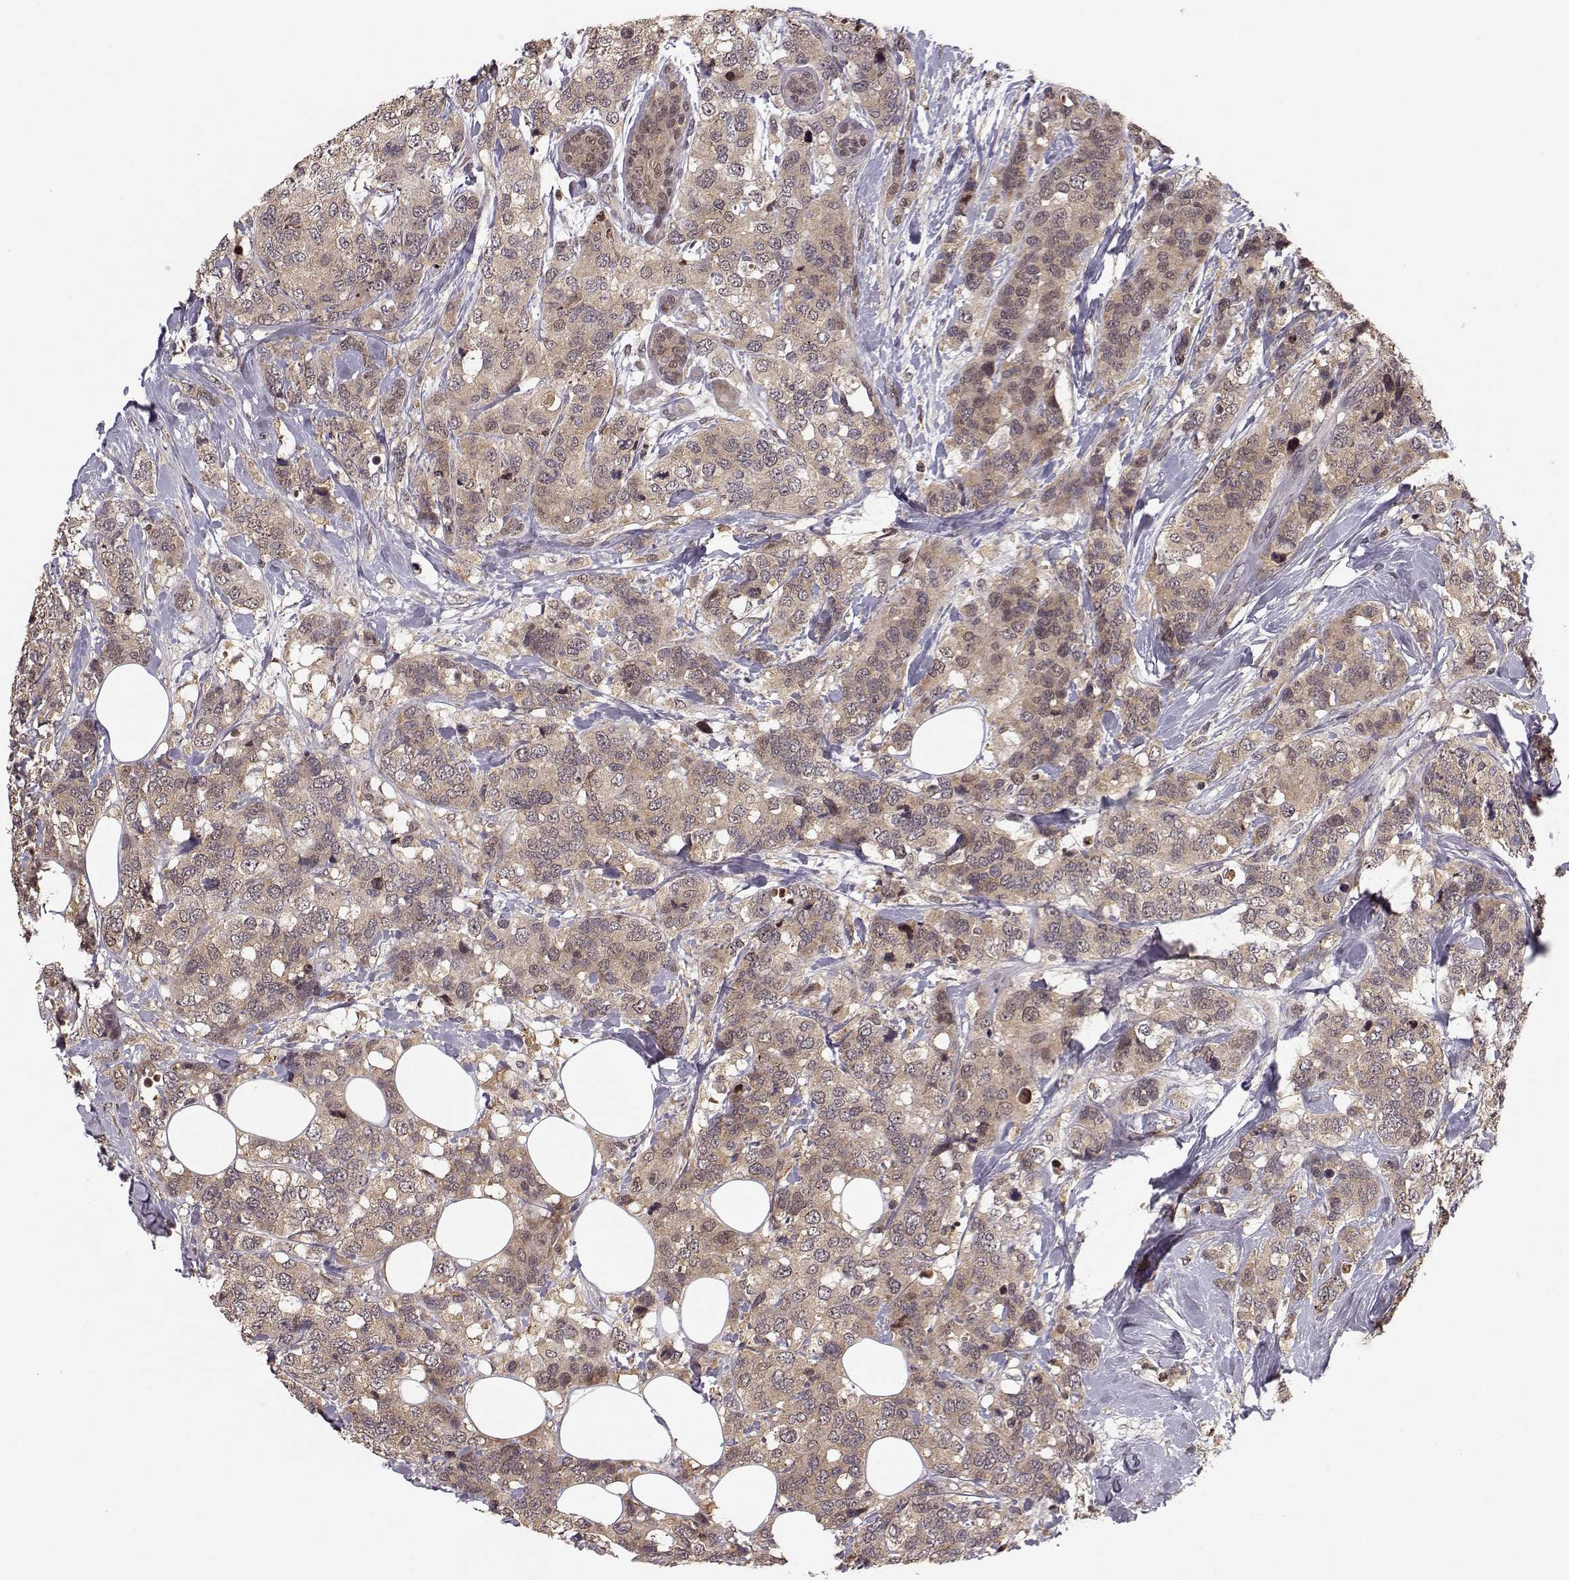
{"staining": {"intensity": "moderate", "quantity": ">75%", "location": "cytoplasmic/membranous"}, "tissue": "breast cancer", "cell_type": "Tumor cells", "image_type": "cancer", "snomed": [{"axis": "morphology", "description": "Lobular carcinoma"}, {"axis": "topography", "description": "Breast"}], "caption": "Immunohistochemical staining of human breast lobular carcinoma shows moderate cytoplasmic/membranous protein positivity in approximately >75% of tumor cells.", "gene": "PLEKHG3", "patient": {"sex": "female", "age": 59}}